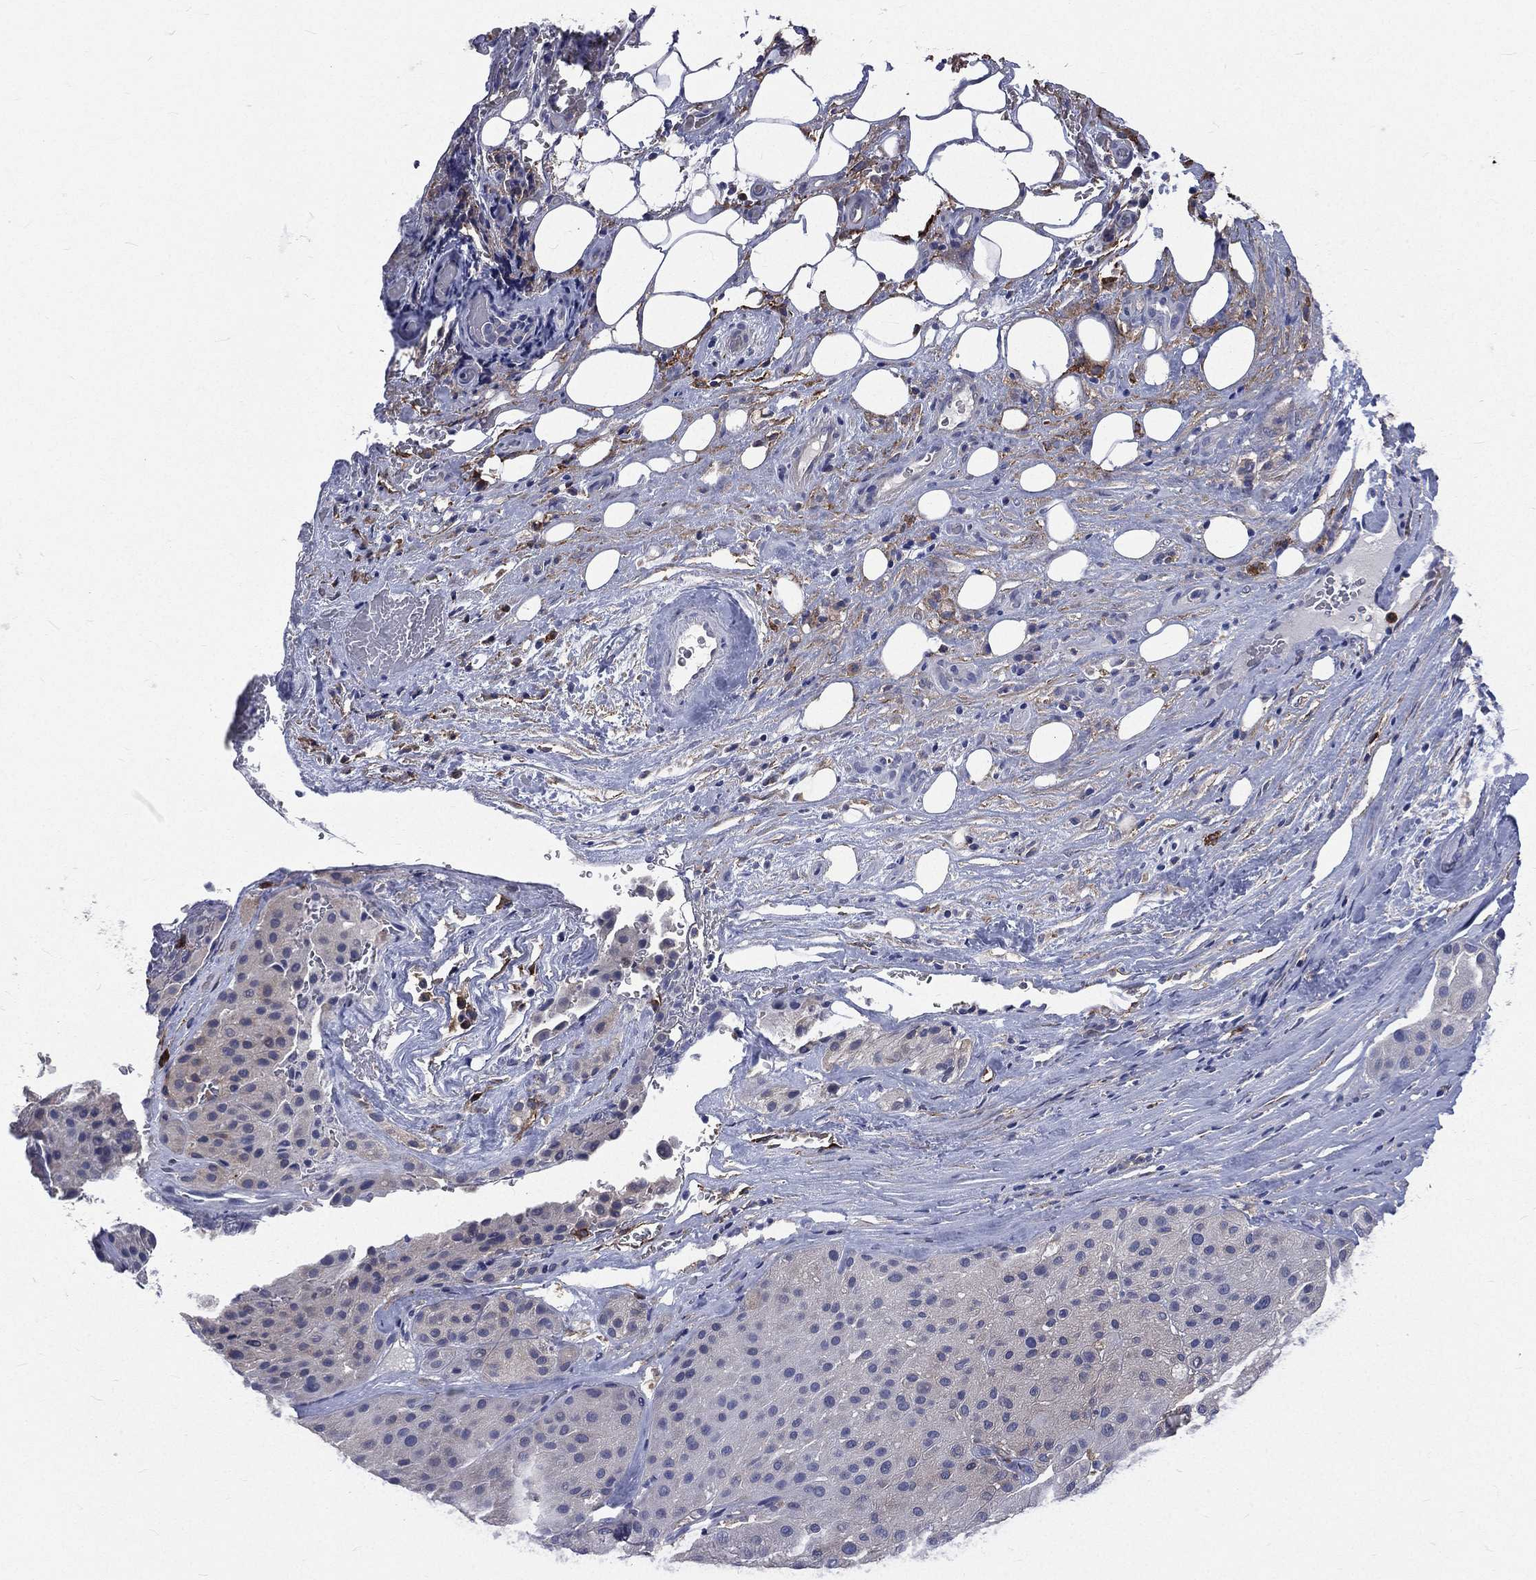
{"staining": {"intensity": "negative", "quantity": "none", "location": "none"}, "tissue": "melanoma", "cell_type": "Tumor cells", "image_type": "cancer", "snomed": [{"axis": "morphology", "description": "Malignant melanoma, Metastatic site"}, {"axis": "topography", "description": "Smooth muscle"}], "caption": "A histopathology image of melanoma stained for a protein exhibits no brown staining in tumor cells.", "gene": "BASP1", "patient": {"sex": "male", "age": 41}}